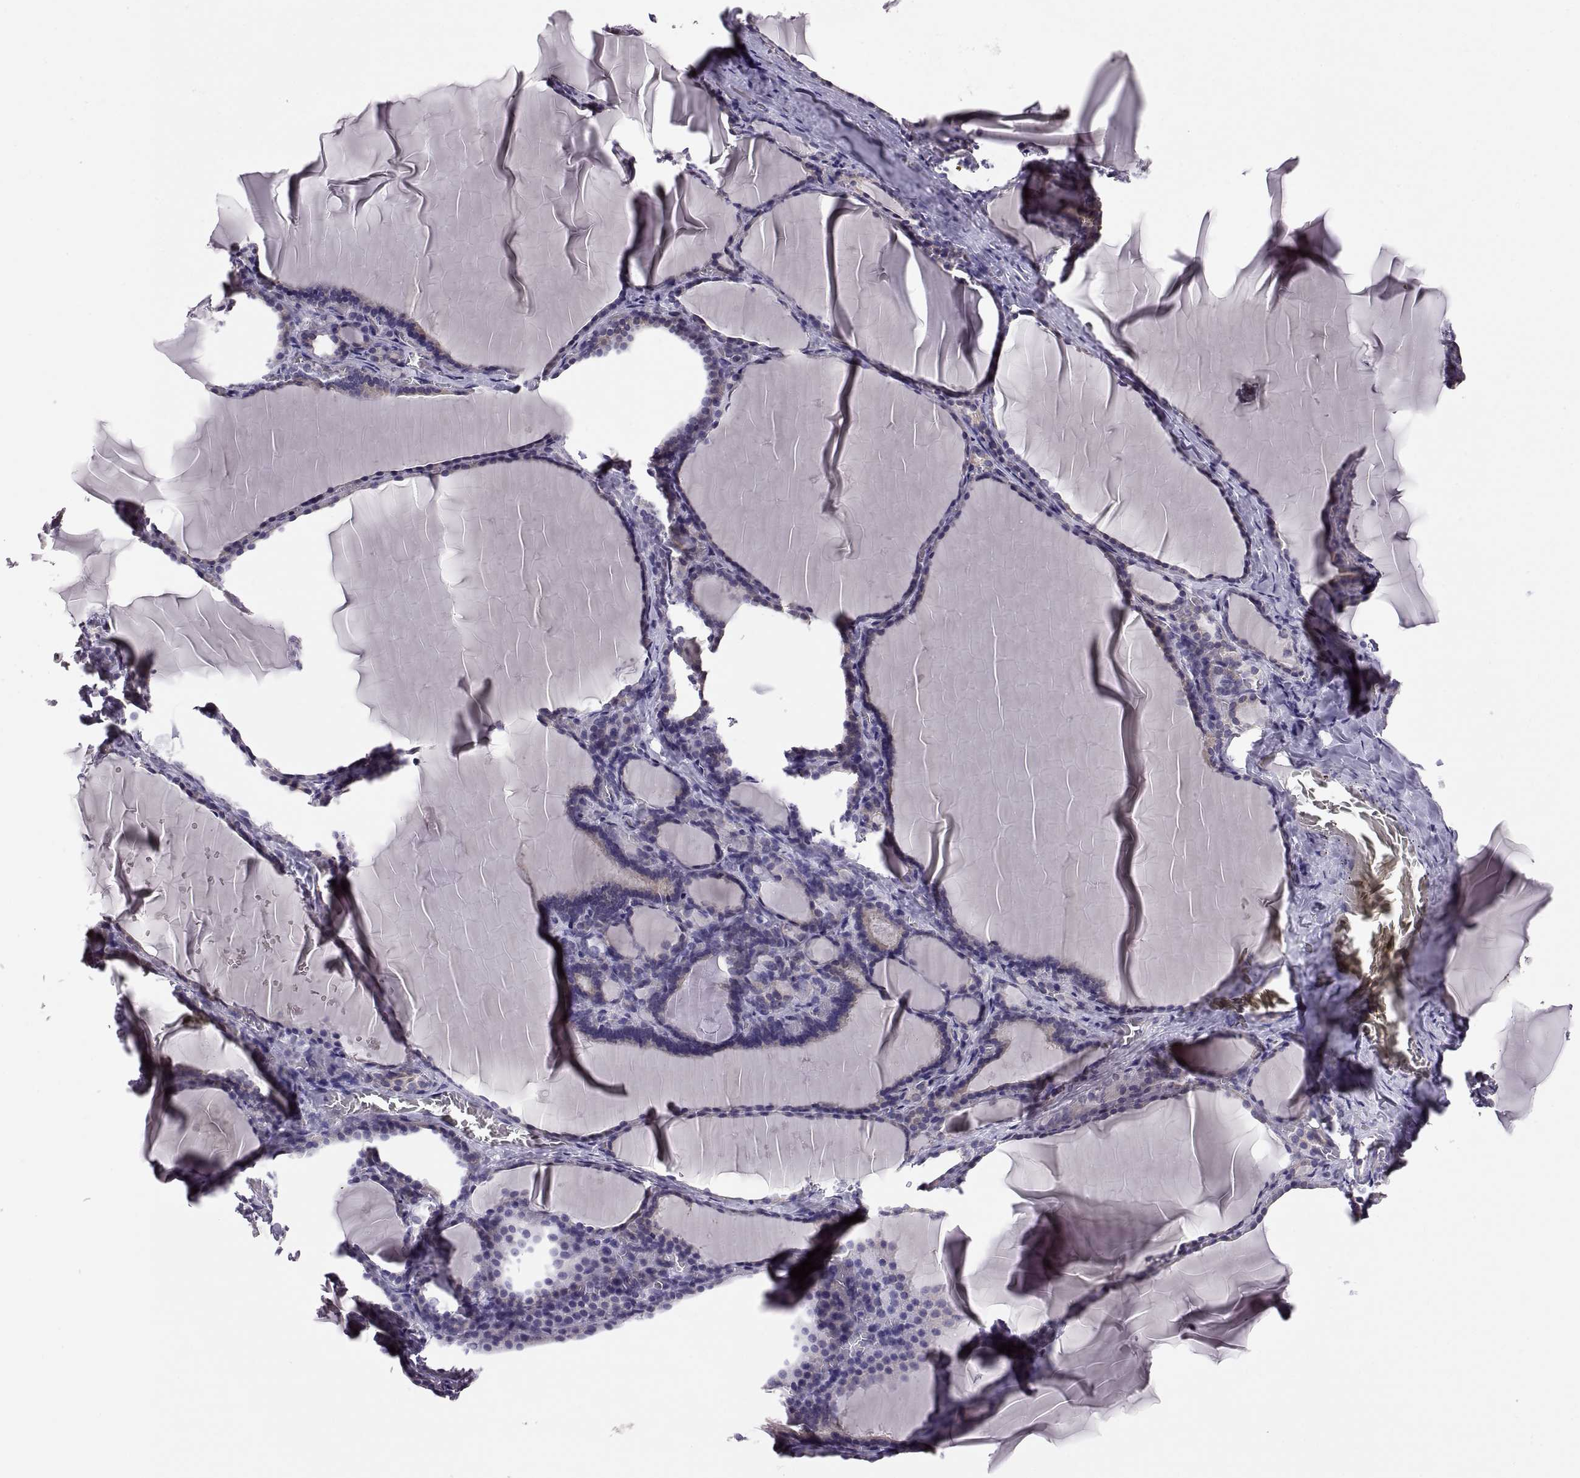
{"staining": {"intensity": "weak", "quantity": "25%-75%", "location": "cytoplasmic/membranous"}, "tissue": "thyroid gland", "cell_type": "Glandular cells", "image_type": "normal", "snomed": [{"axis": "morphology", "description": "Normal tissue, NOS"}, {"axis": "morphology", "description": "Hyperplasia, NOS"}, {"axis": "topography", "description": "Thyroid gland"}], "caption": "The photomicrograph exhibits a brown stain indicating the presence of a protein in the cytoplasmic/membranous of glandular cells in thyroid gland. (Brightfield microscopy of DAB IHC at high magnification).", "gene": "ACSBG2", "patient": {"sex": "female", "age": 27}}